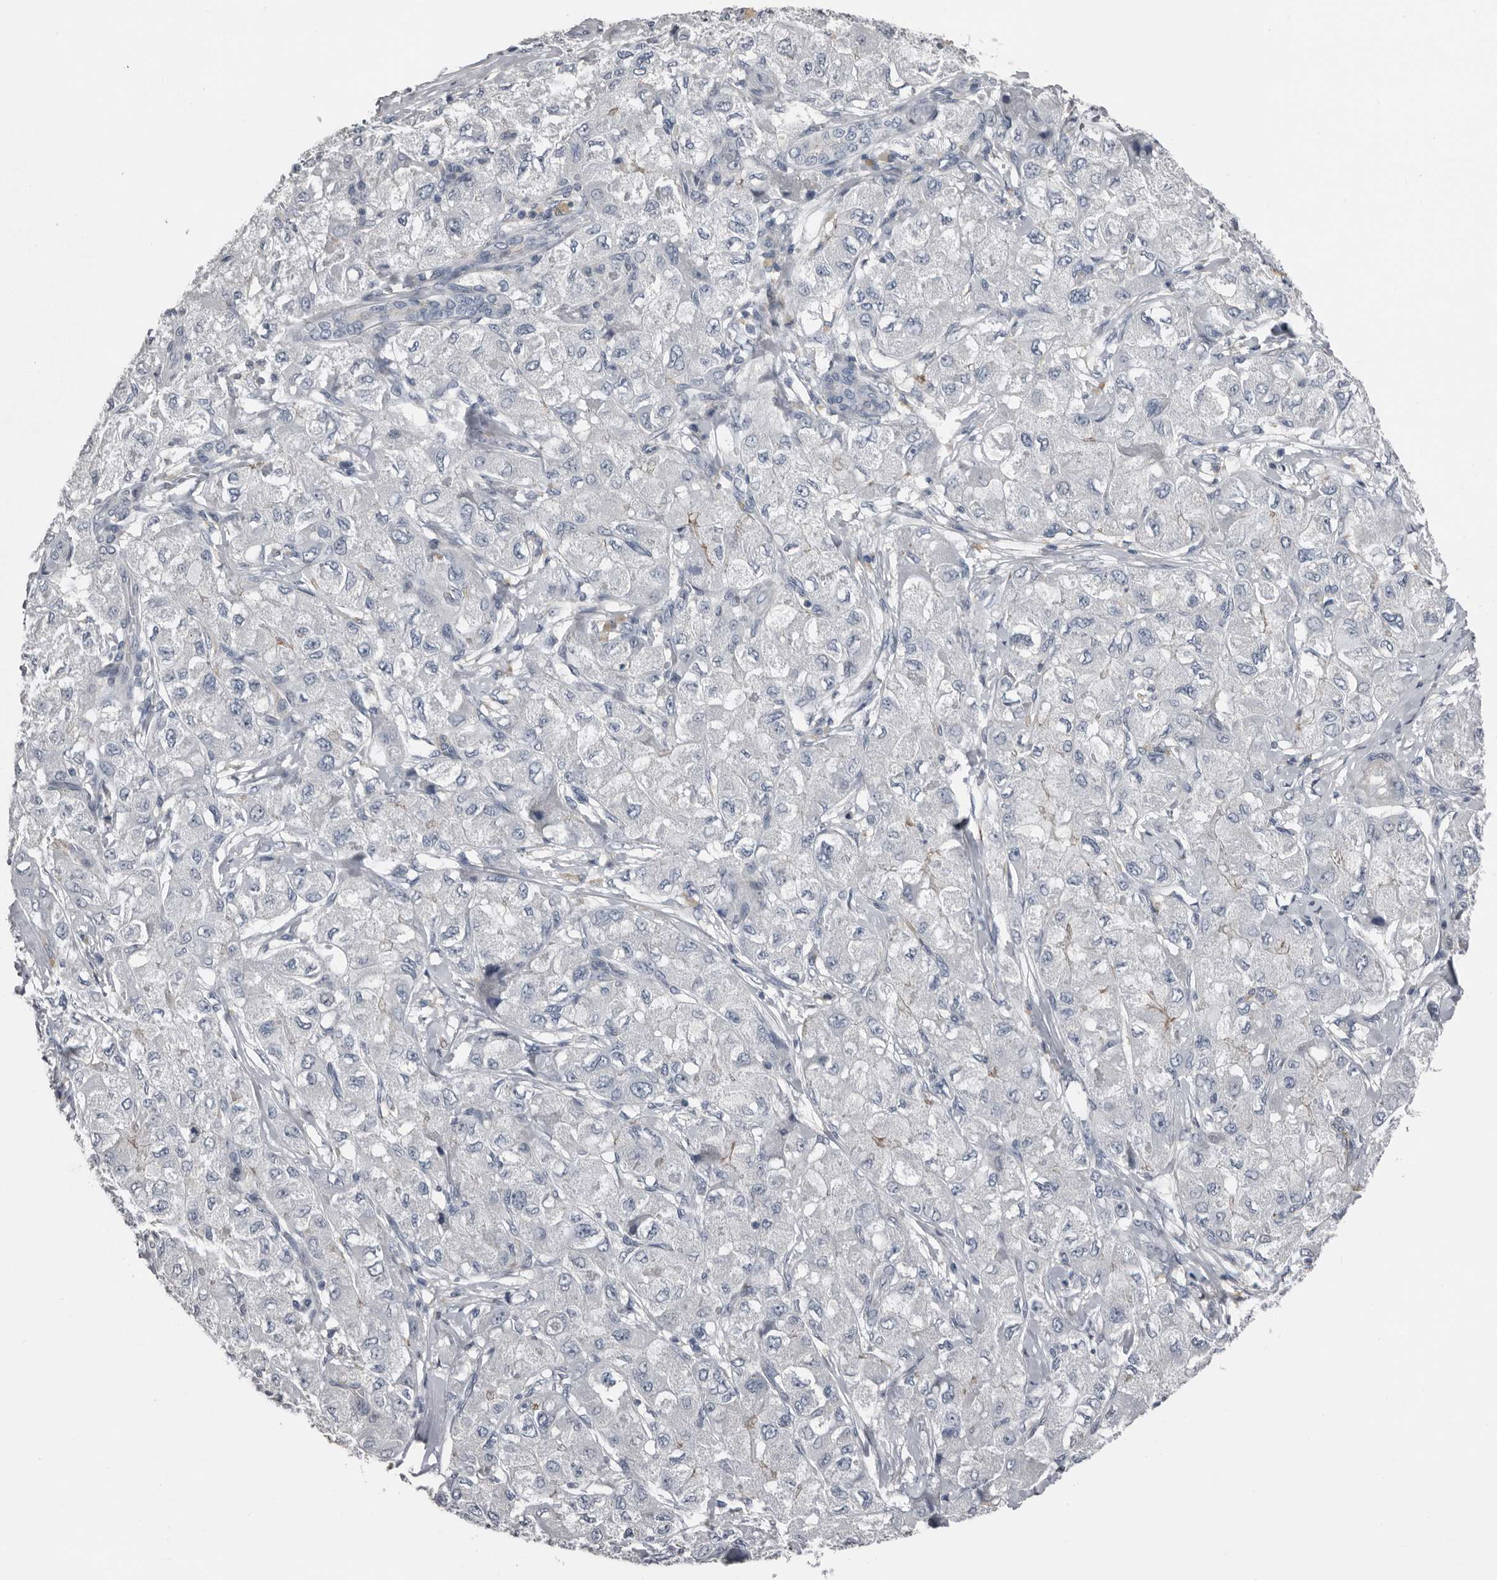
{"staining": {"intensity": "negative", "quantity": "none", "location": "none"}, "tissue": "liver cancer", "cell_type": "Tumor cells", "image_type": "cancer", "snomed": [{"axis": "morphology", "description": "Carcinoma, Hepatocellular, NOS"}, {"axis": "topography", "description": "Liver"}], "caption": "IHC histopathology image of human liver cancer stained for a protein (brown), which displays no staining in tumor cells. The staining is performed using DAB brown chromogen with nuclei counter-stained in using hematoxylin.", "gene": "FABP7", "patient": {"sex": "male", "age": 80}}